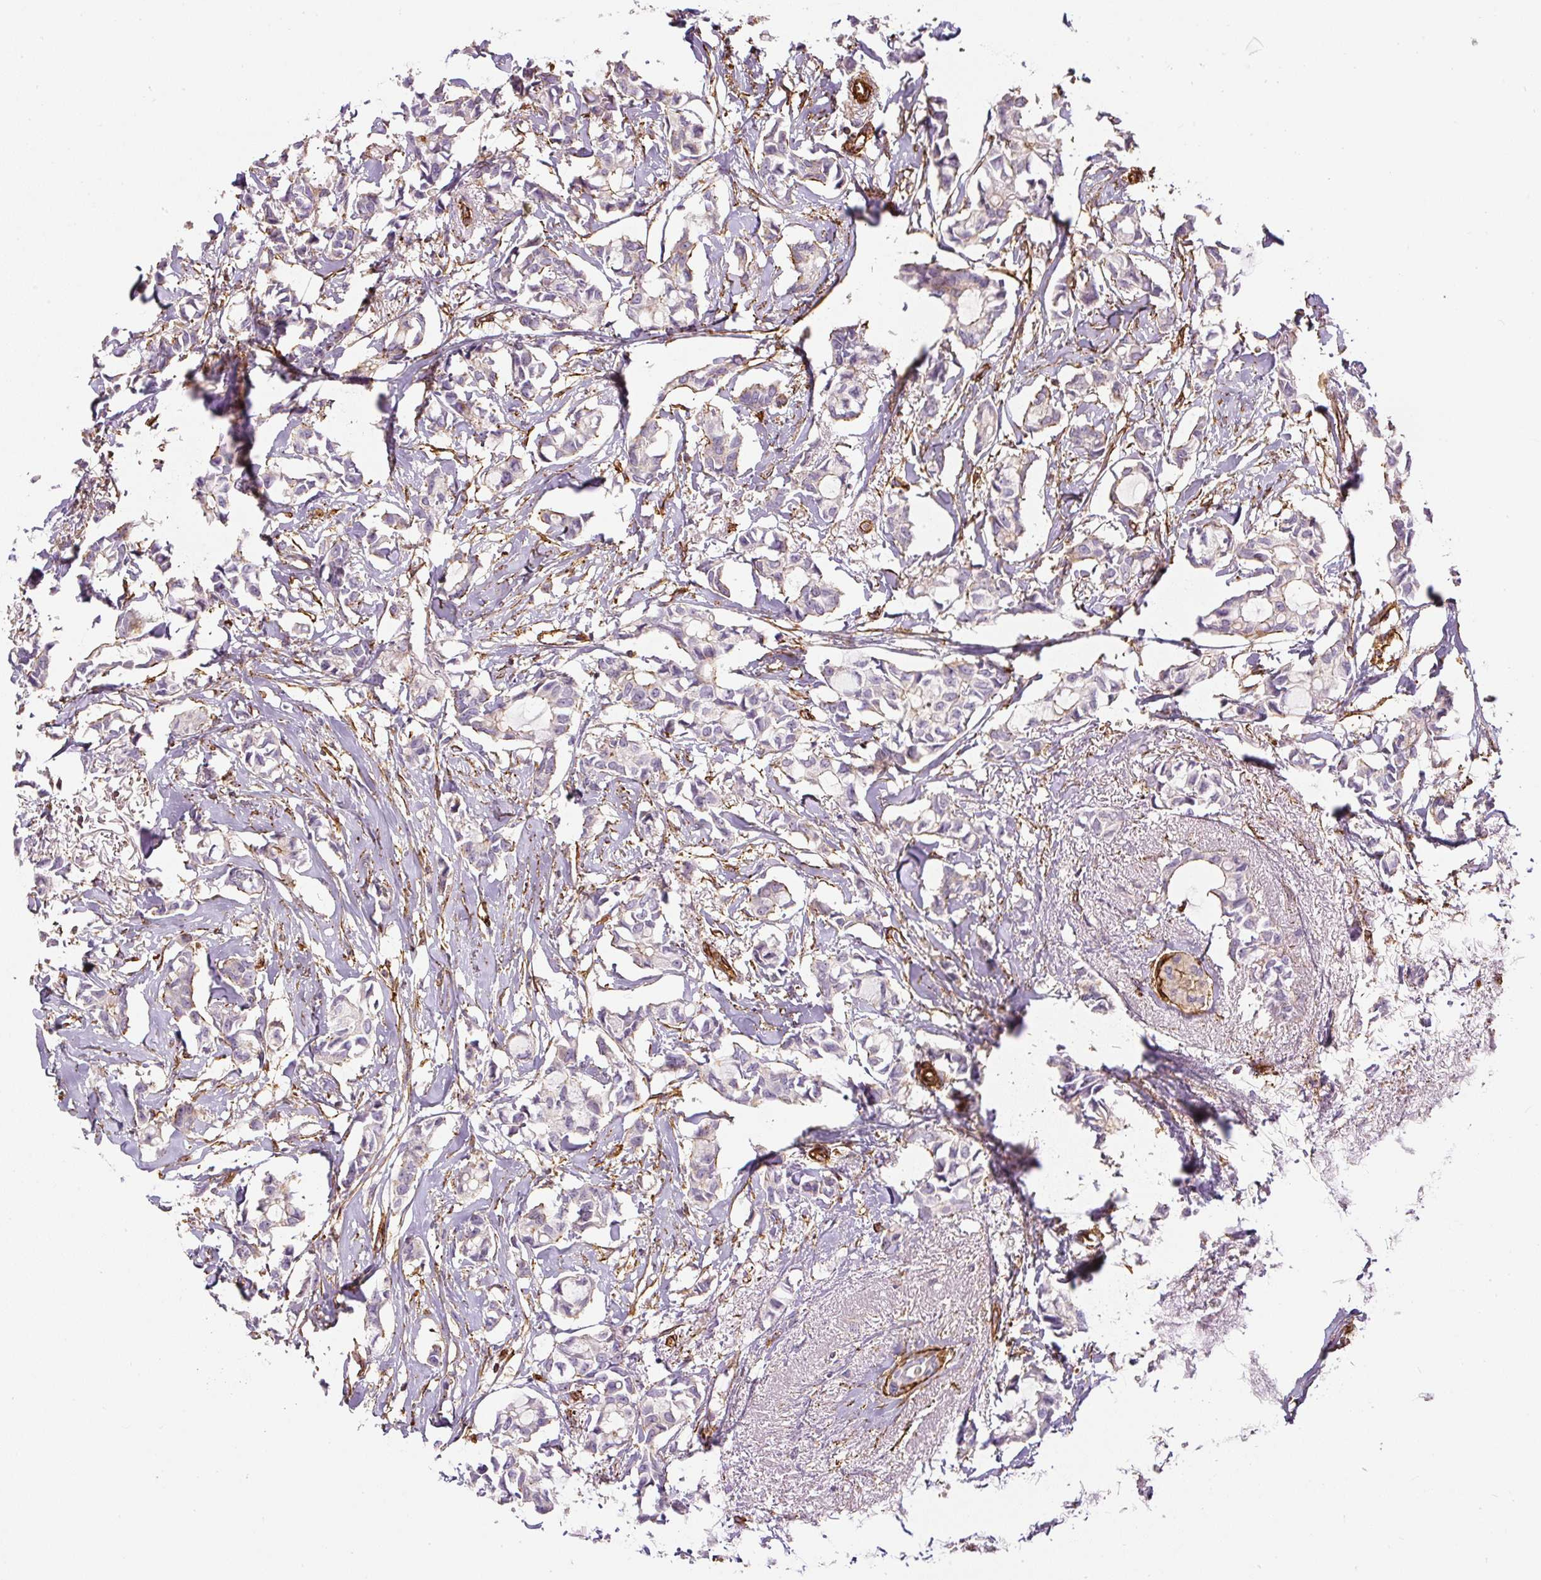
{"staining": {"intensity": "moderate", "quantity": "25%-75%", "location": "cytoplasmic/membranous"}, "tissue": "breast cancer", "cell_type": "Tumor cells", "image_type": "cancer", "snomed": [{"axis": "morphology", "description": "Duct carcinoma"}, {"axis": "topography", "description": "Breast"}], "caption": "This micrograph exhibits IHC staining of human breast invasive ductal carcinoma, with medium moderate cytoplasmic/membranous staining in approximately 25%-75% of tumor cells.", "gene": "MYL12A", "patient": {"sex": "female", "age": 73}}